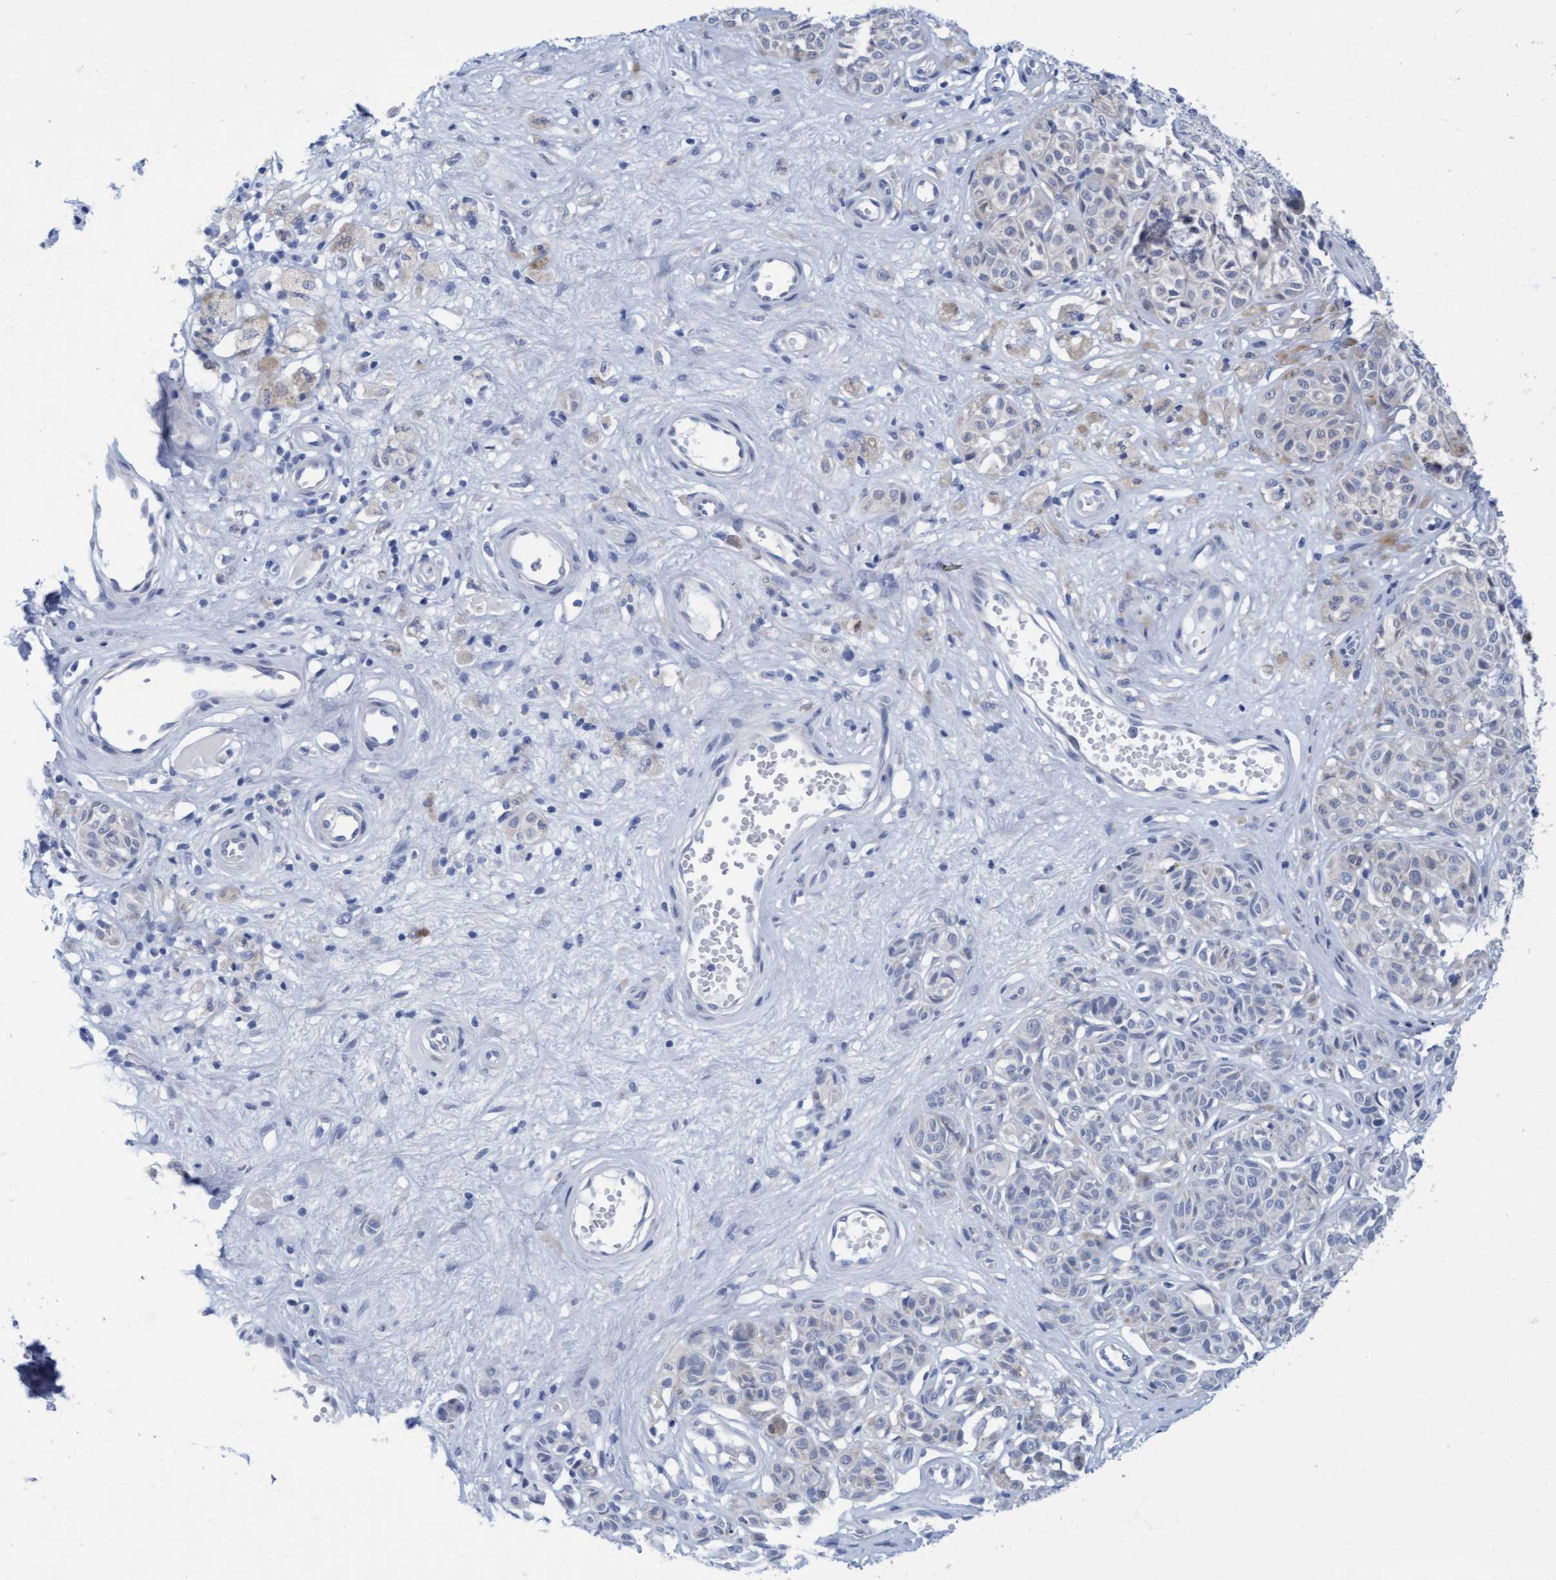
{"staining": {"intensity": "negative", "quantity": "none", "location": "none"}, "tissue": "melanoma", "cell_type": "Tumor cells", "image_type": "cancer", "snomed": [{"axis": "morphology", "description": "Malignant melanoma, NOS"}, {"axis": "topography", "description": "Skin"}], "caption": "IHC histopathology image of human melanoma stained for a protein (brown), which shows no expression in tumor cells.", "gene": "SSTR3", "patient": {"sex": "female", "age": 64}}